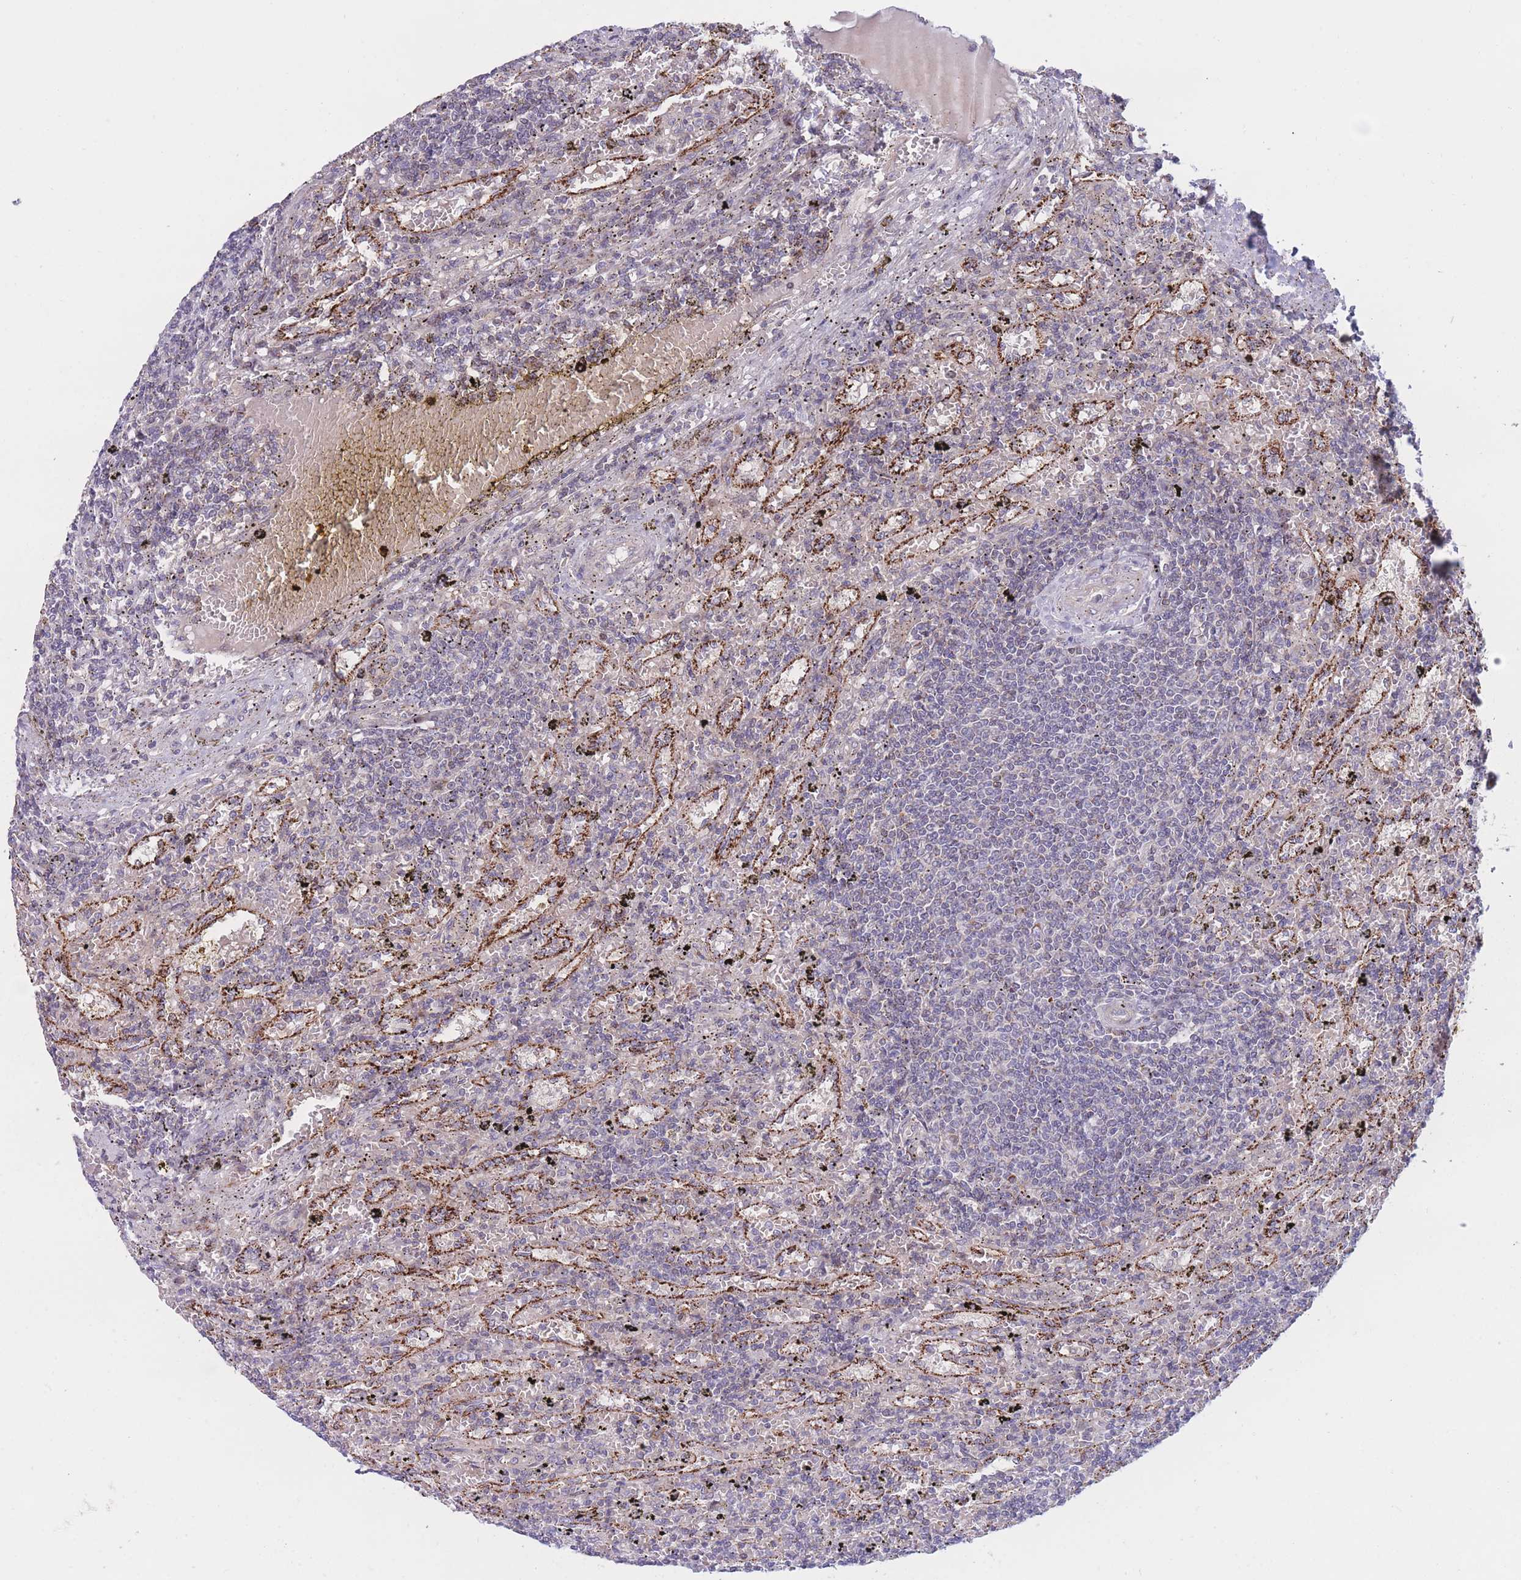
{"staining": {"intensity": "negative", "quantity": "none", "location": "none"}, "tissue": "lymphoma", "cell_type": "Tumor cells", "image_type": "cancer", "snomed": [{"axis": "morphology", "description": "Malignant lymphoma, non-Hodgkin's type, Low grade"}, {"axis": "topography", "description": "Spleen"}], "caption": "Low-grade malignant lymphoma, non-Hodgkin's type stained for a protein using immunohistochemistry (IHC) demonstrates no staining tumor cells.", "gene": "PDE4A", "patient": {"sex": "male", "age": 76}}